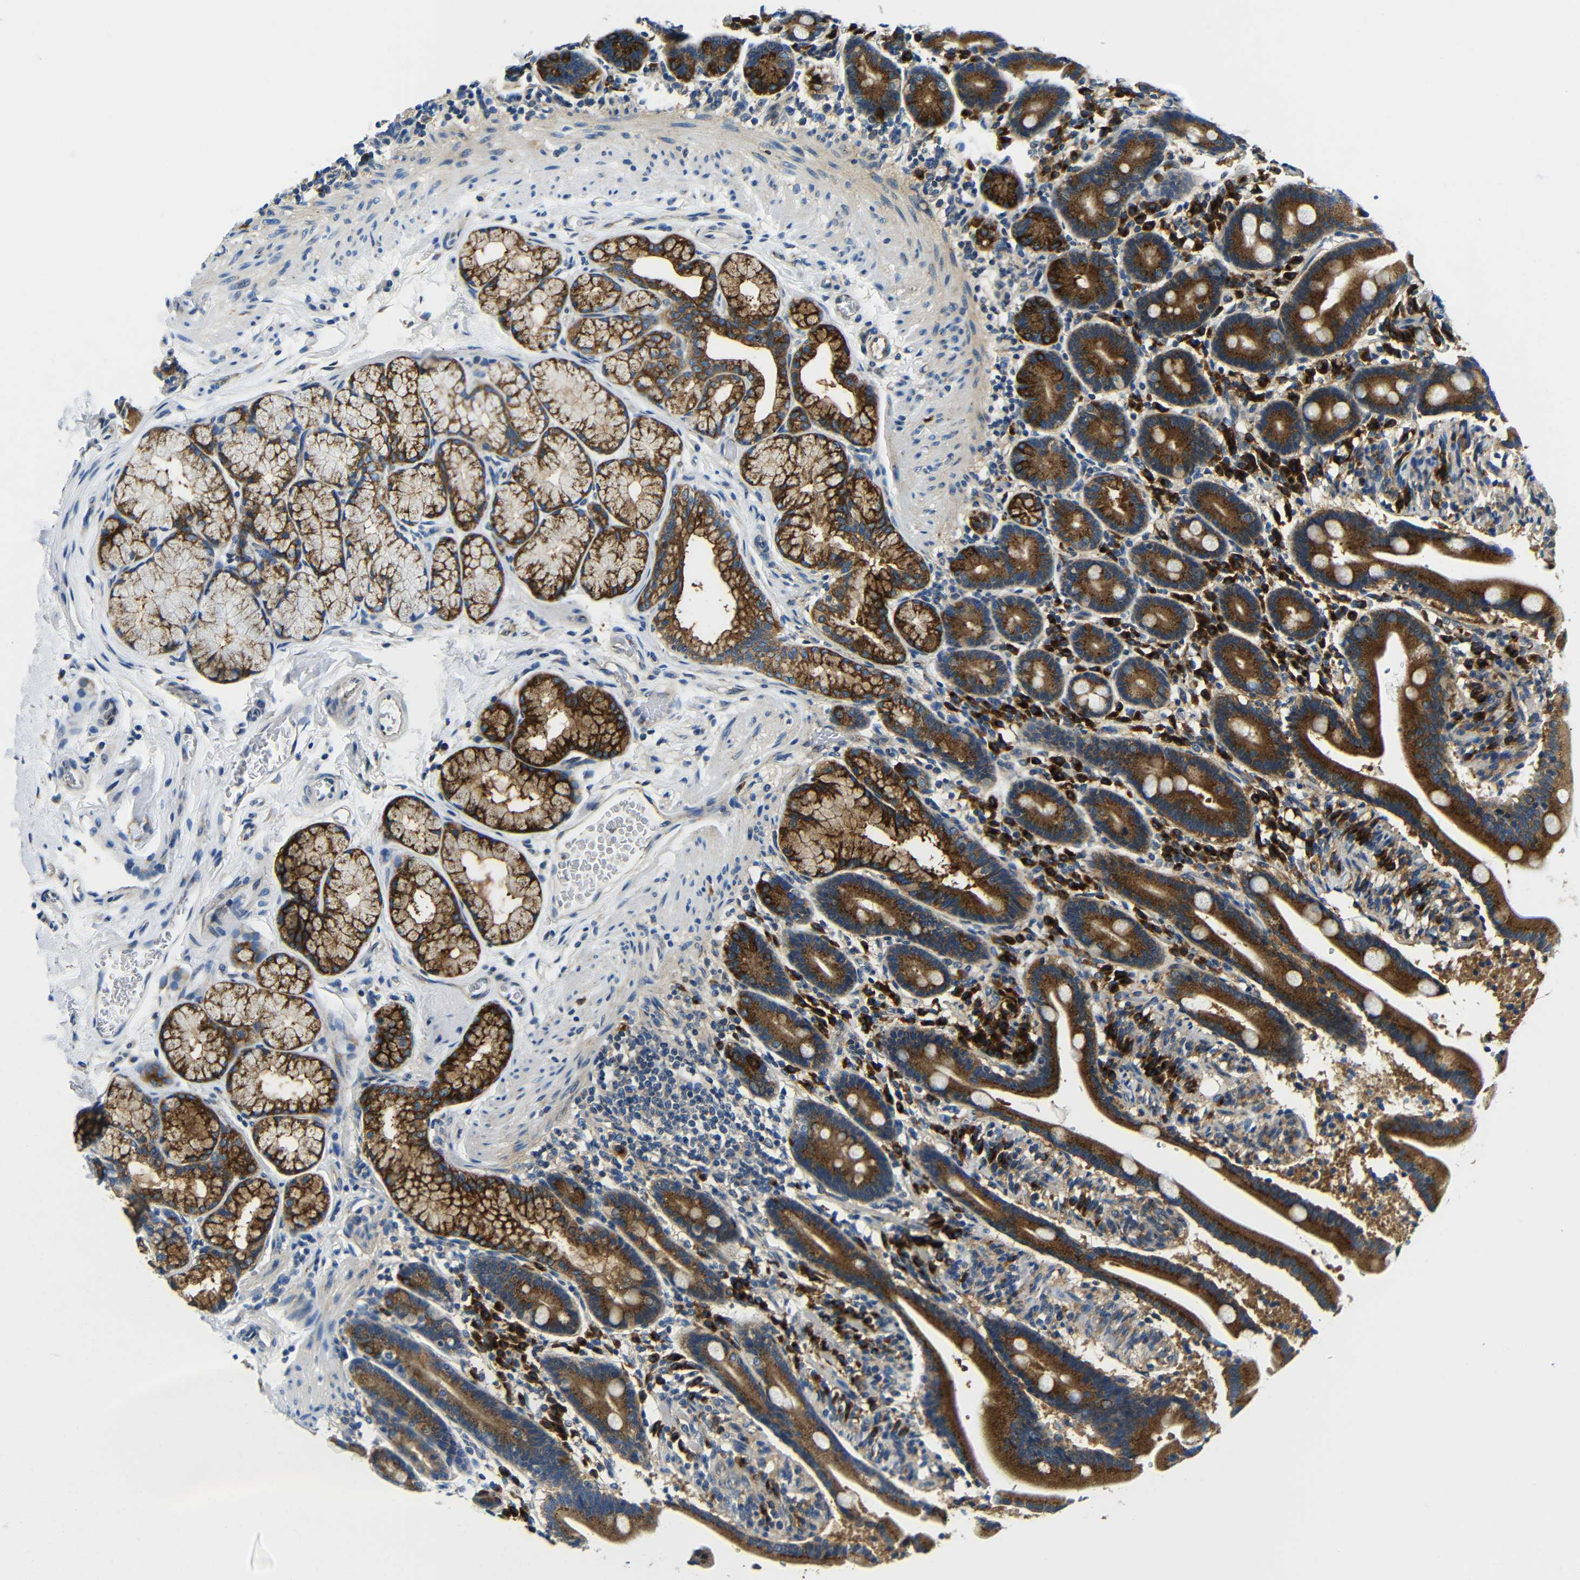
{"staining": {"intensity": "strong", "quantity": ">75%", "location": "cytoplasmic/membranous"}, "tissue": "duodenum", "cell_type": "Glandular cells", "image_type": "normal", "snomed": [{"axis": "morphology", "description": "Normal tissue, NOS"}, {"axis": "topography", "description": "Duodenum"}], "caption": "Immunohistochemical staining of benign human duodenum reveals >75% levels of strong cytoplasmic/membranous protein staining in about >75% of glandular cells. (DAB (3,3'-diaminobenzidine) = brown stain, brightfield microscopy at high magnification).", "gene": "USO1", "patient": {"sex": "male", "age": 54}}